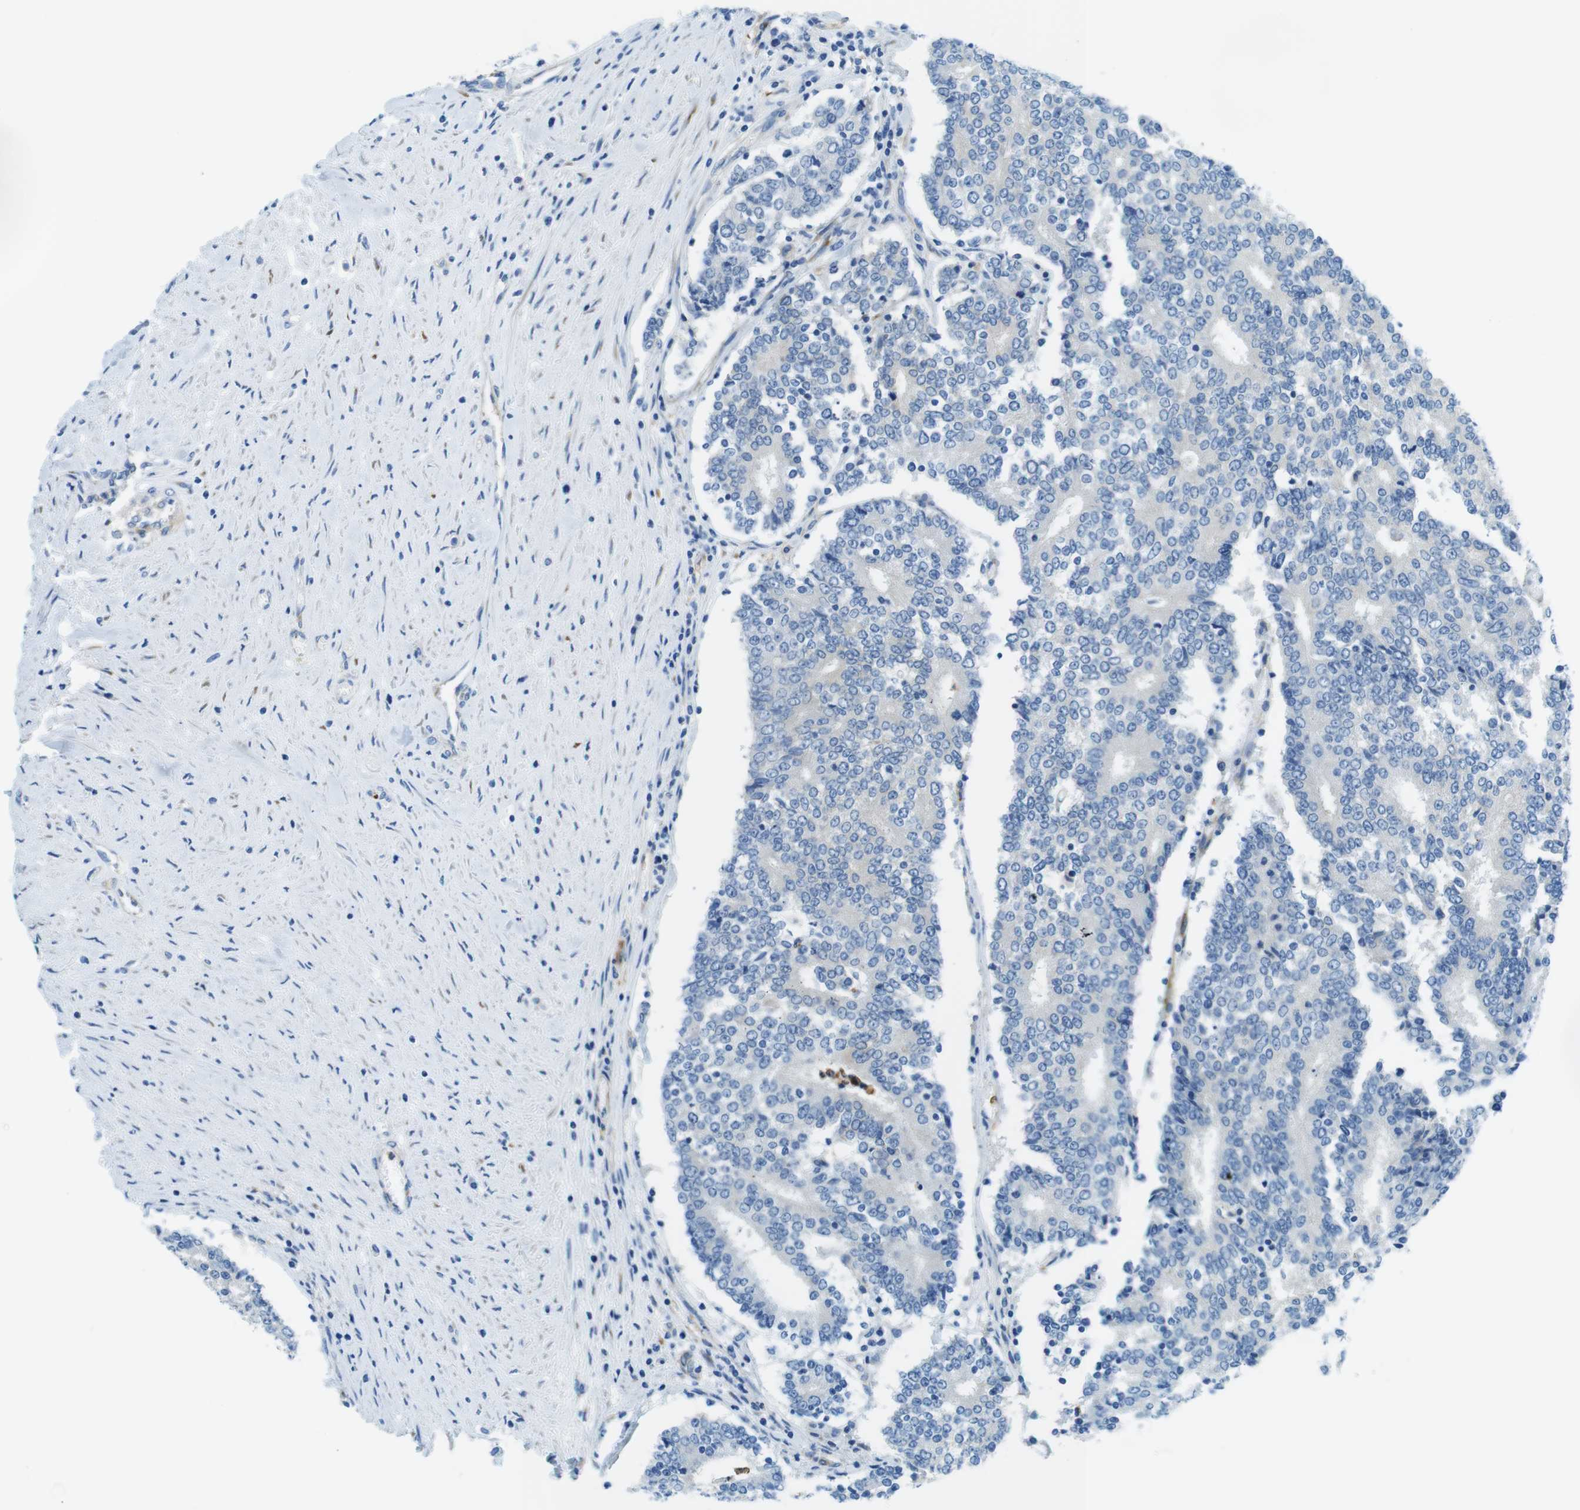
{"staining": {"intensity": "negative", "quantity": "none", "location": "none"}, "tissue": "prostate cancer", "cell_type": "Tumor cells", "image_type": "cancer", "snomed": [{"axis": "morphology", "description": "Normal tissue, NOS"}, {"axis": "morphology", "description": "Adenocarcinoma, High grade"}, {"axis": "topography", "description": "Prostate"}, {"axis": "topography", "description": "Seminal veicle"}], "caption": "This micrograph is of prostate high-grade adenocarcinoma stained with IHC to label a protein in brown with the nuclei are counter-stained blue. There is no staining in tumor cells. The staining is performed using DAB brown chromogen with nuclei counter-stained in using hematoxylin.", "gene": "EMP2", "patient": {"sex": "male", "age": 55}}